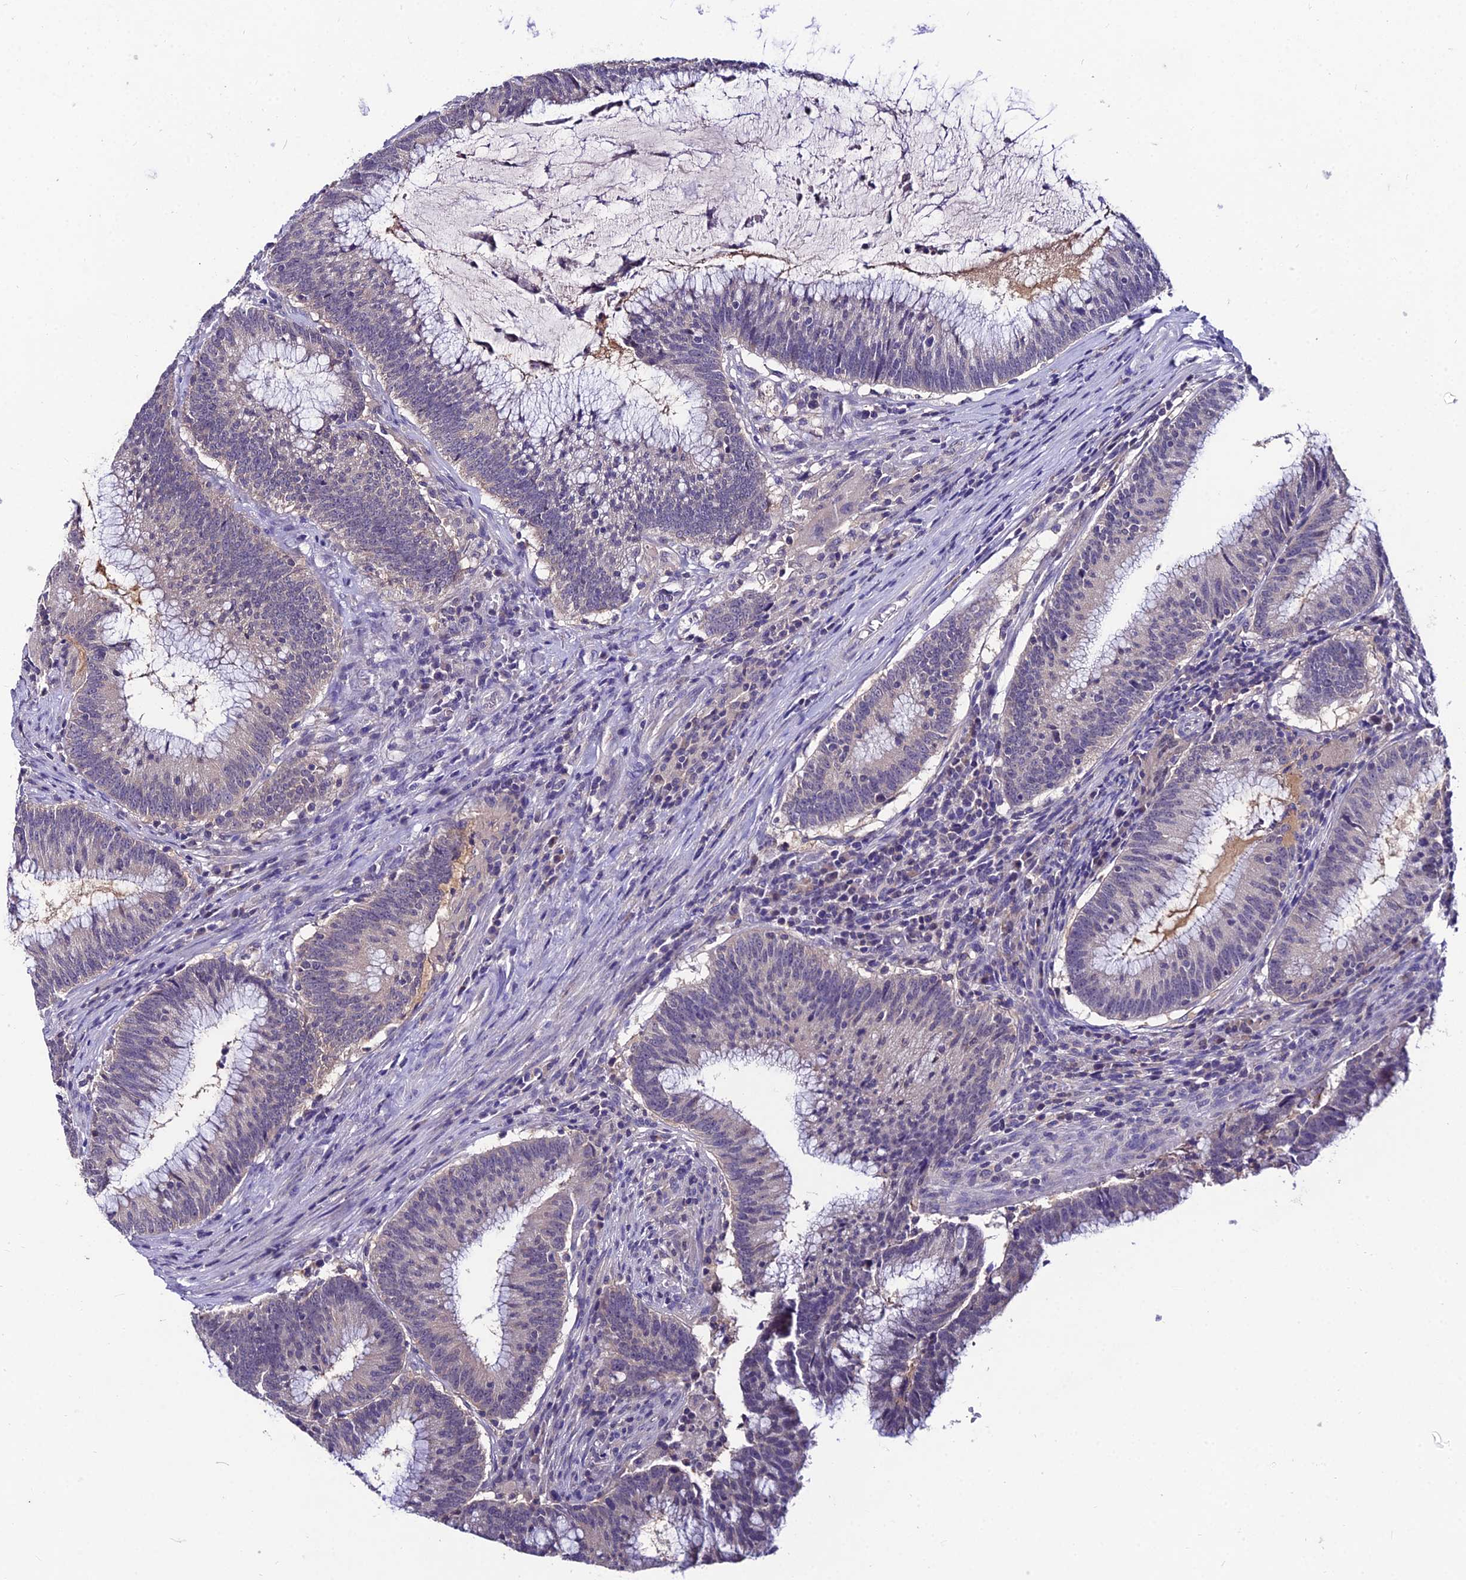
{"staining": {"intensity": "weak", "quantity": "<25%", "location": "cytoplasmic/membranous"}, "tissue": "colorectal cancer", "cell_type": "Tumor cells", "image_type": "cancer", "snomed": [{"axis": "morphology", "description": "Adenocarcinoma, NOS"}, {"axis": "topography", "description": "Rectum"}], "caption": "Human adenocarcinoma (colorectal) stained for a protein using IHC shows no staining in tumor cells.", "gene": "LGALS7", "patient": {"sex": "female", "age": 77}}